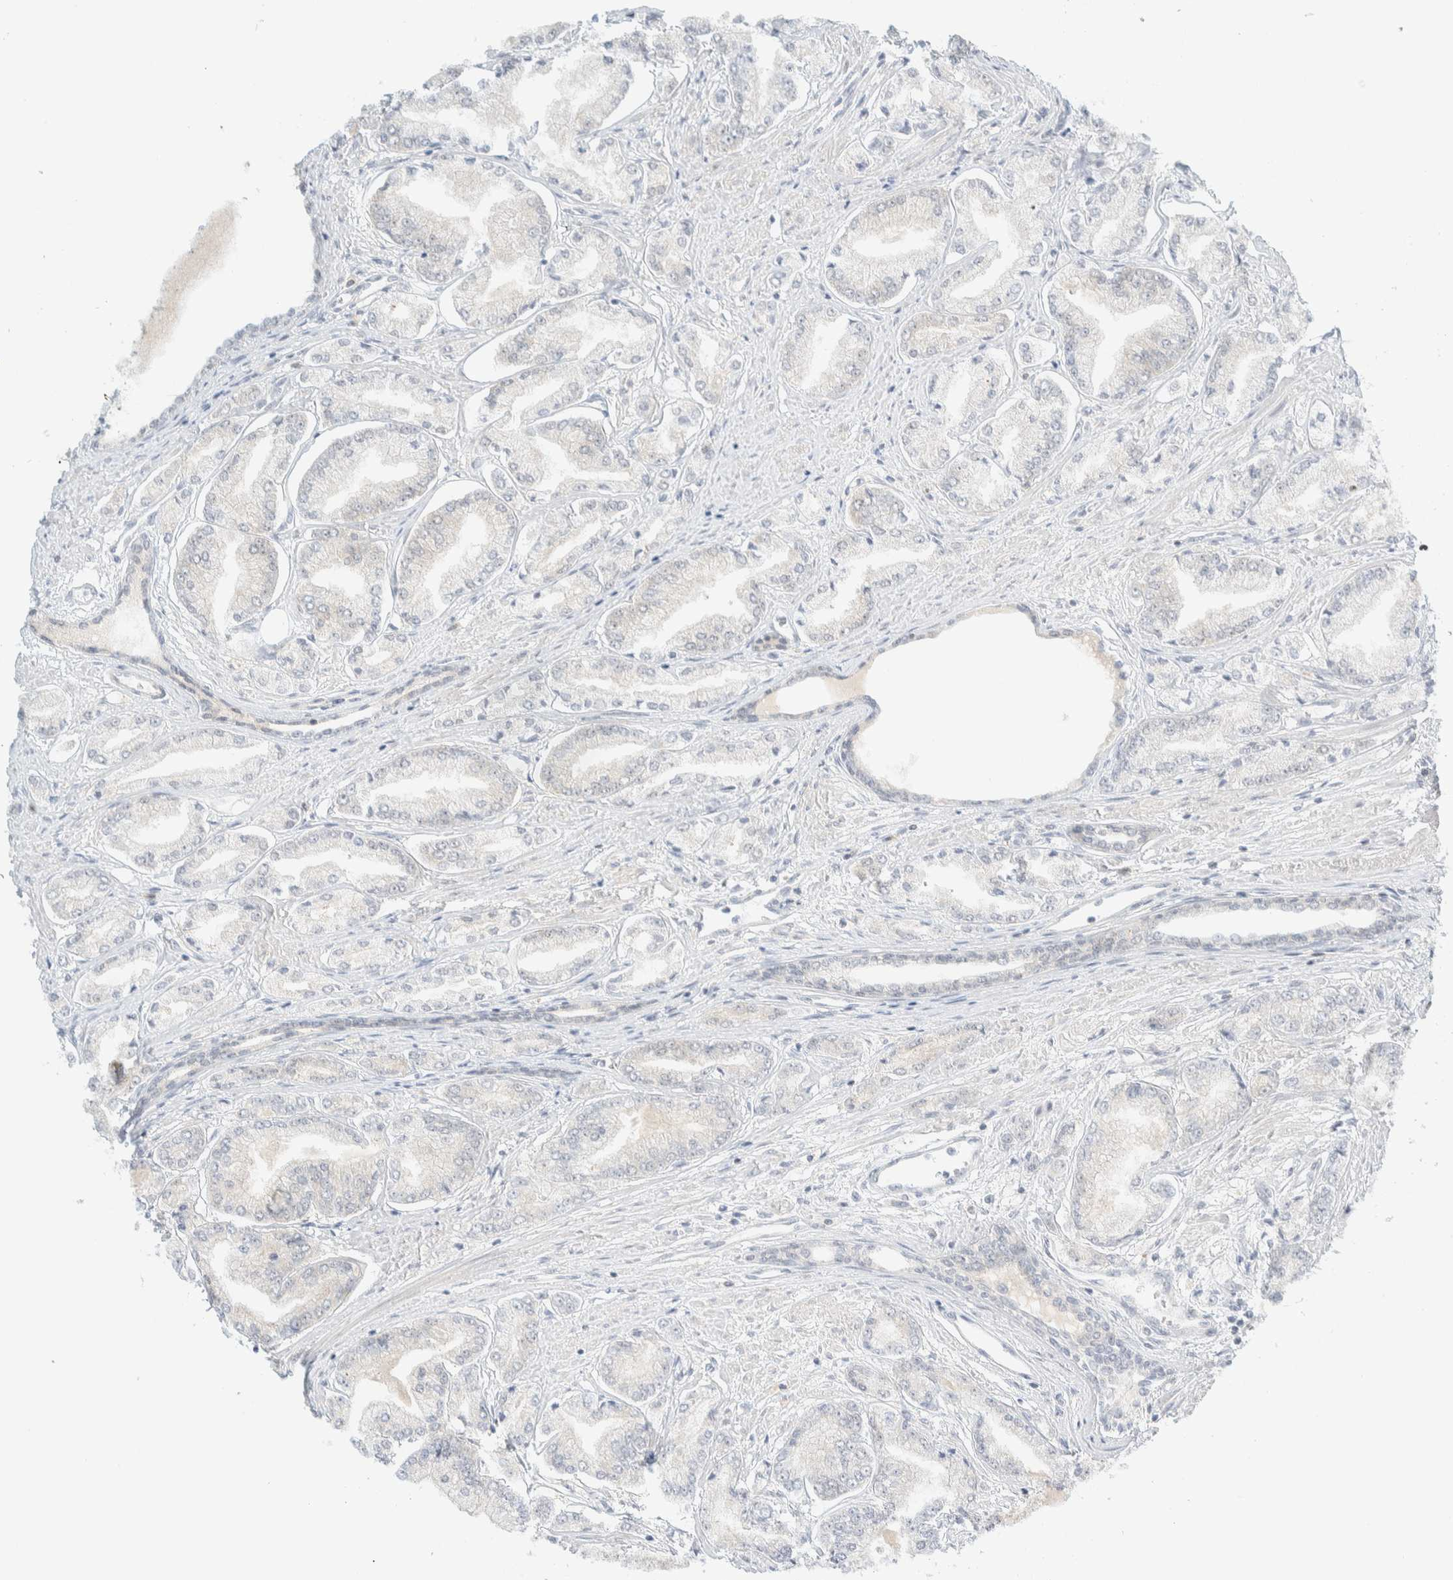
{"staining": {"intensity": "weak", "quantity": "<25%", "location": "cytoplasmic/membranous"}, "tissue": "prostate cancer", "cell_type": "Tumor cells", "image_type": "cancer", "snomed": [{"axis": "morphology", "description": "Adenocarcinoma, Low grade"}, {"axis": "topography", "description": "Prostate"}], "caption": "This is a histopathology image of immunohistochemistry (IHC) staining of prostate low-grade adenocarcinoma, which shows no expression in tumor cells.", "gene": "PCYT2", "patient": {"sex": "male", "age": 52}}